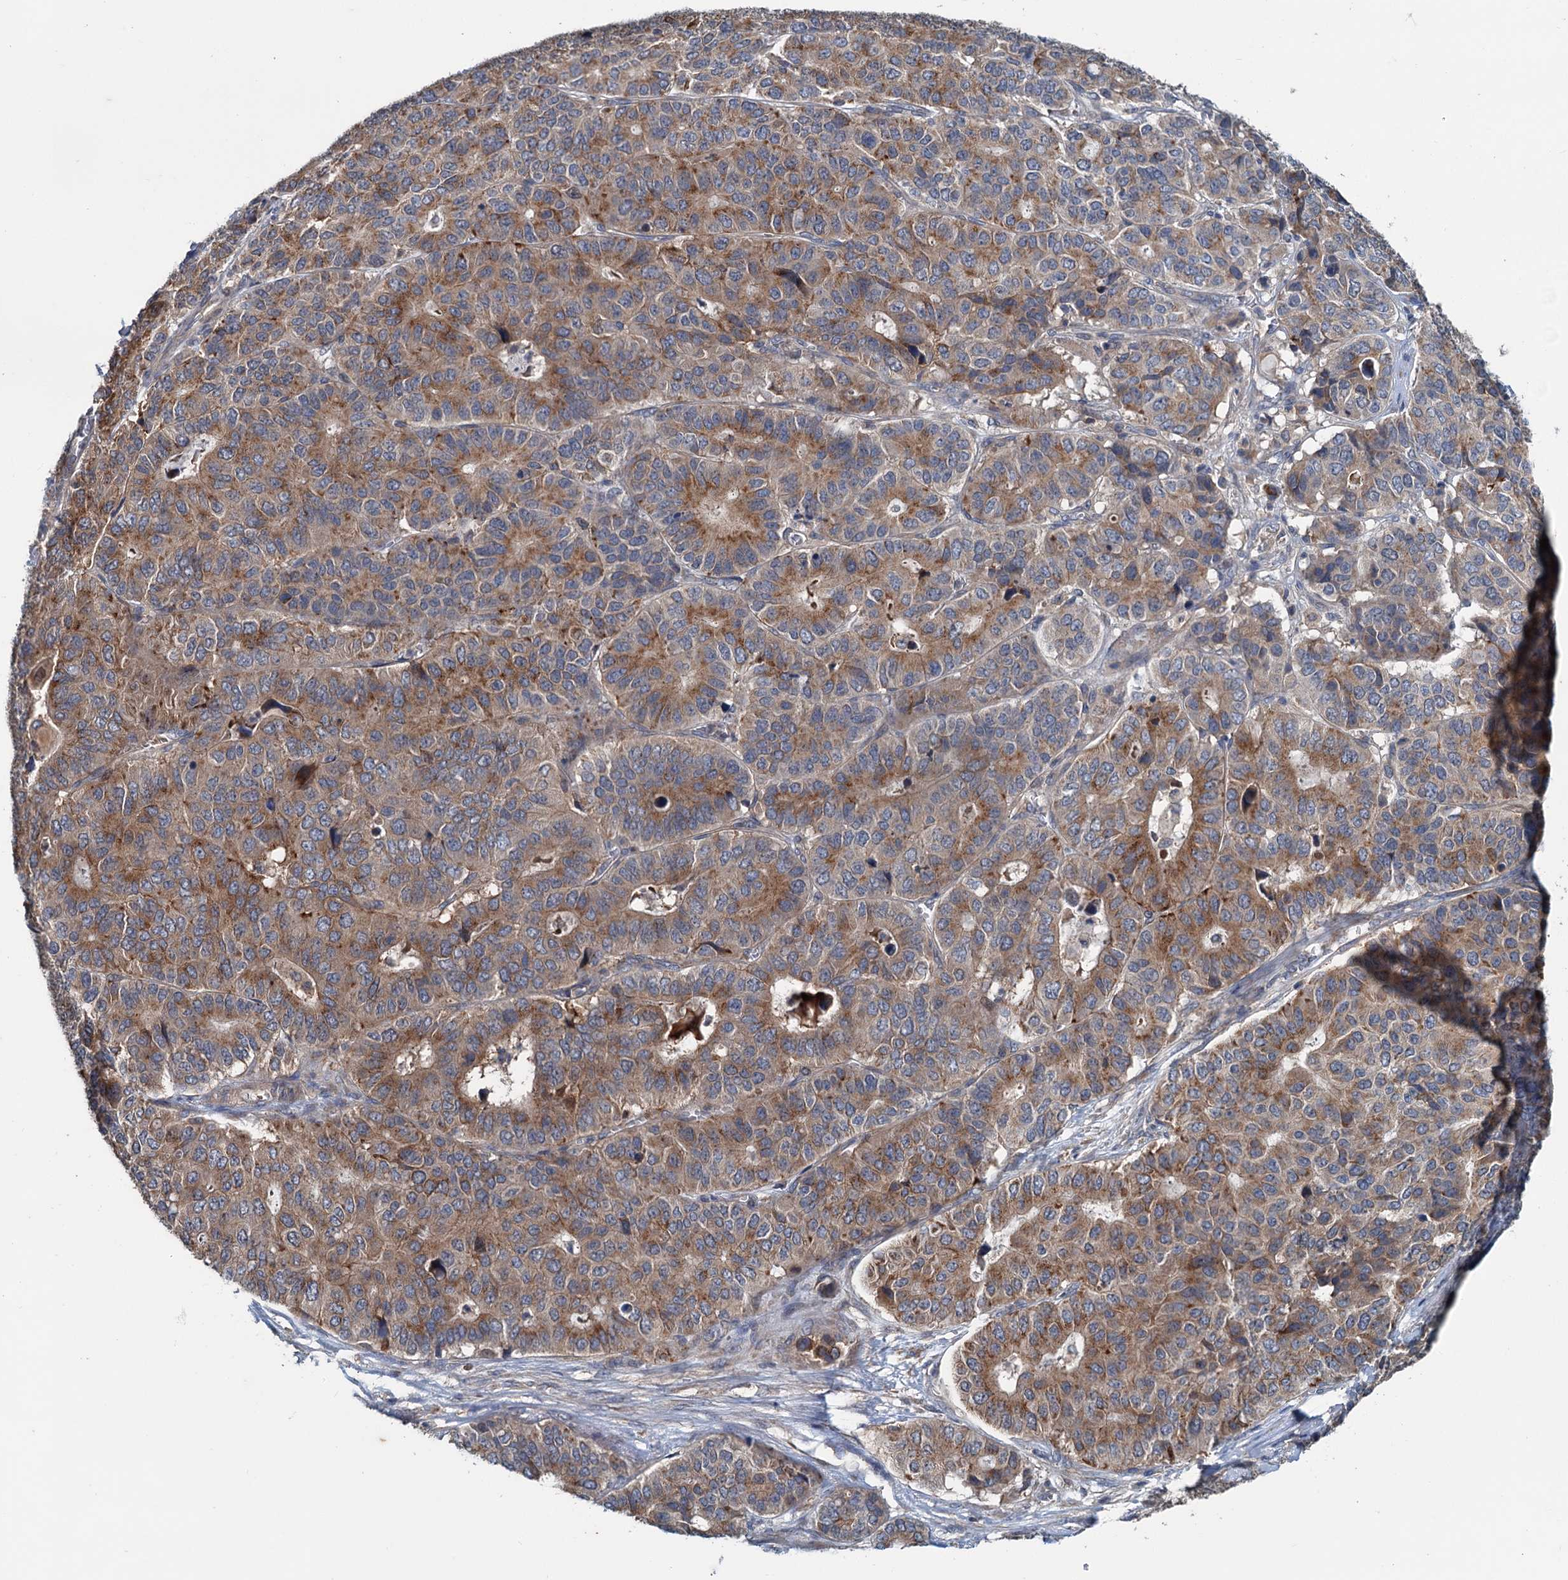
{"staining": {"intensity": "moderate", "quantity": ">75%", "location": "cytoplasmic/membranous"}, "tissue": "pancreatic cancer", "cell_type": "Tumor cells", "image_type": "cancer", "snomed": [{"axis": "morphology", "description": "Adenocarcinoma, NOS"}, {"axis": "topography", "description": "Pancreas"}], "caption": "Immunohistochemical staining of adenocarcinoma (pancreatic) demonstrates moderate cytoplasmic/membranous protein positivity in about >75% of tumor cells.", "gene": "TEDC1", "patient": {"sex": "male", "age": 50}}